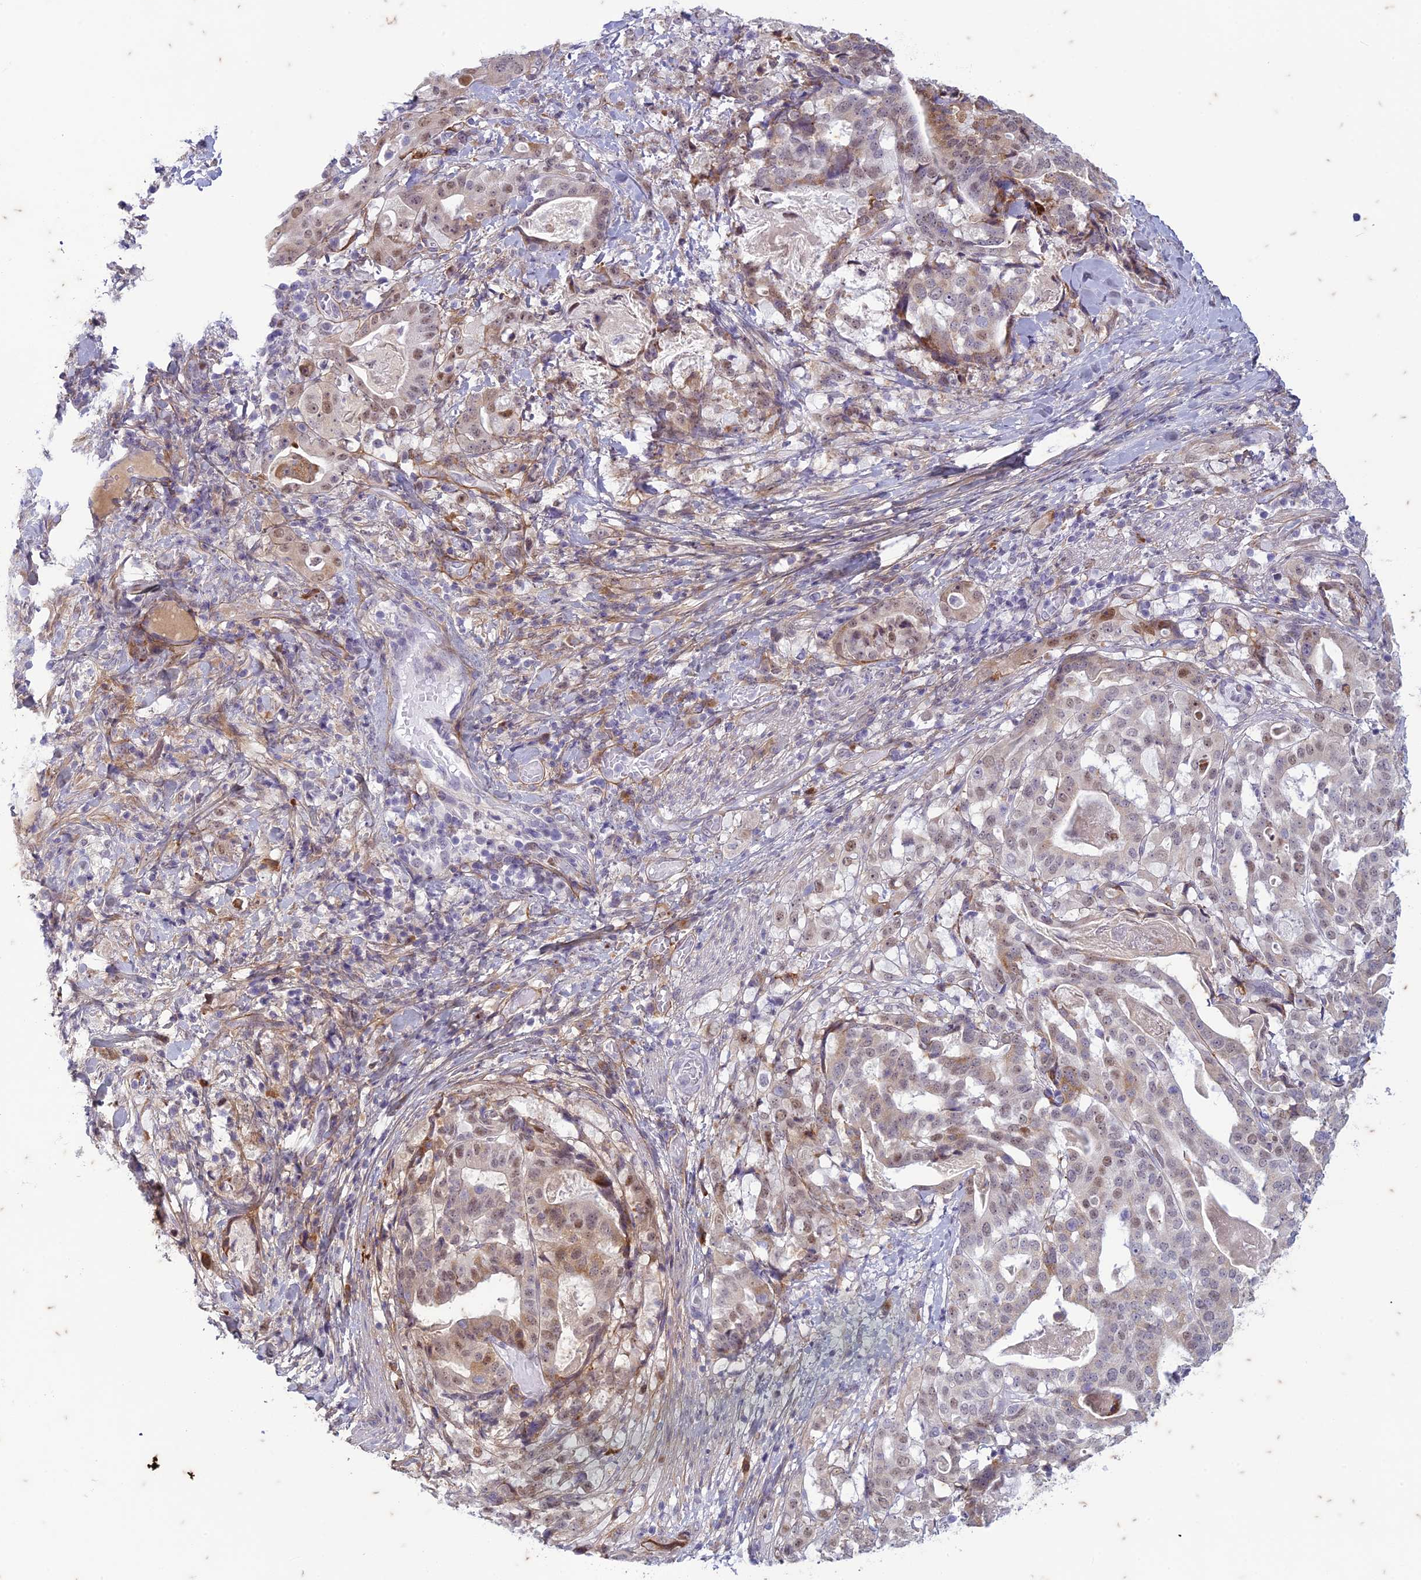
{"staining": {"intensity": "moderate", "quantity": "<25%", "location": "cytoplasmic/membranous,nuclear"}, "tissue": "stomach cancer", "cell_type": "Tumor cells", "image_type": "cancer", "snomed": [{"axis": "morphology", "description": "Adenocarcinoma, NOS"}, {"axis": "topography", "description": "Stomach"}], "caption": "Brown immunohistochemical staining in stomach adenocarcinoma exhibits moderate cytoplasmic/membranous and nuclear expression in about <25% of tumor cells. (Brightfield microscopy of DAB IHC at high magnification).", "gene": "PABPN1L", "patient": {"sex": "male", "age": 48}}